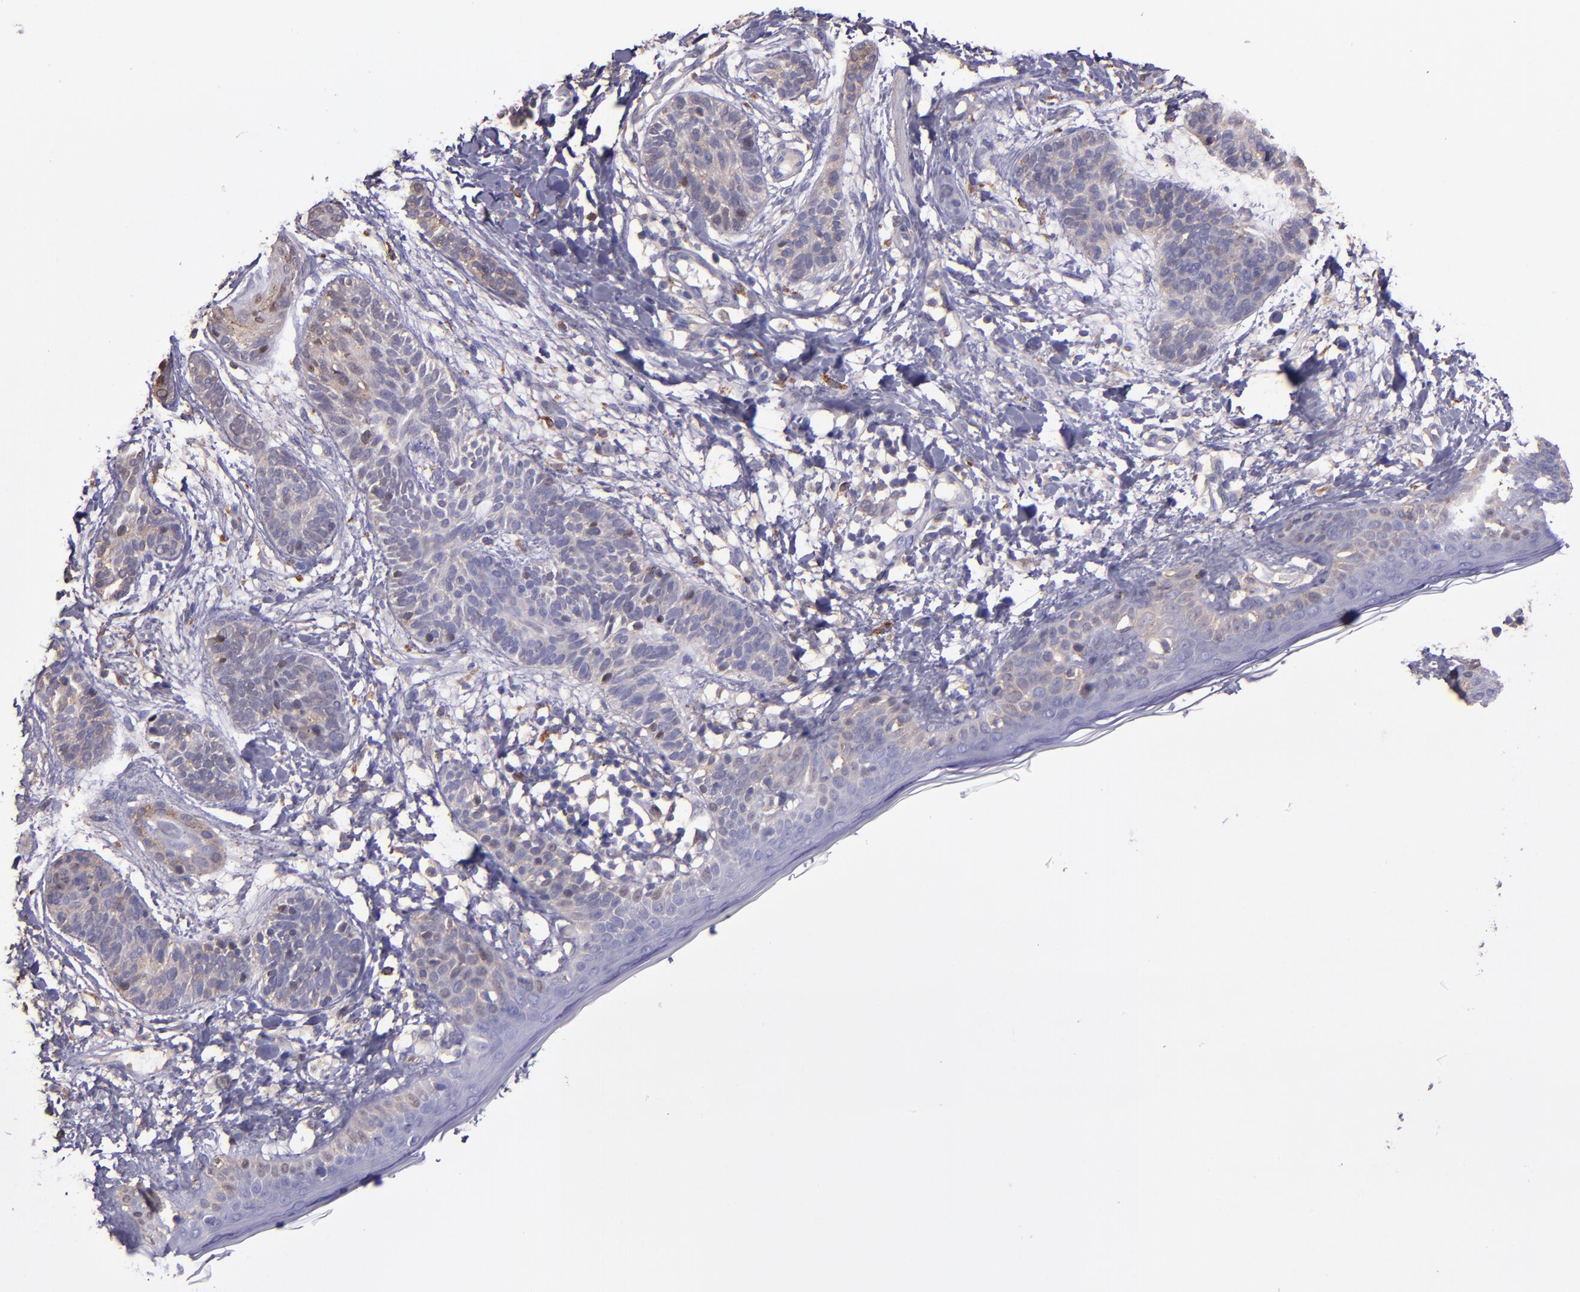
{"staining": {"intensity": "weak", "quantity": ">75%", "location": "cytoplasmic/membranous"}, "tissue": "skin cancer", "cell_type": "Tumor cells", "image_type": "cancer", "snomed": [{"axis": "morphology", "description": "Normal tissue, NOS"}, {"axis": "morphology", "description": "Basal cell carcinoma"}, {"axis": "topography", "description": "Skin"}], "caption": "IHC micrograph of human skin basal cell carcinoma stained for a protein (brown), which shows low levels of weak cytoplasmic/membranous staining in about >75% of tumor cells.", "gene": "WASHC1", "patient": {"sex": "male", "age": 63}}